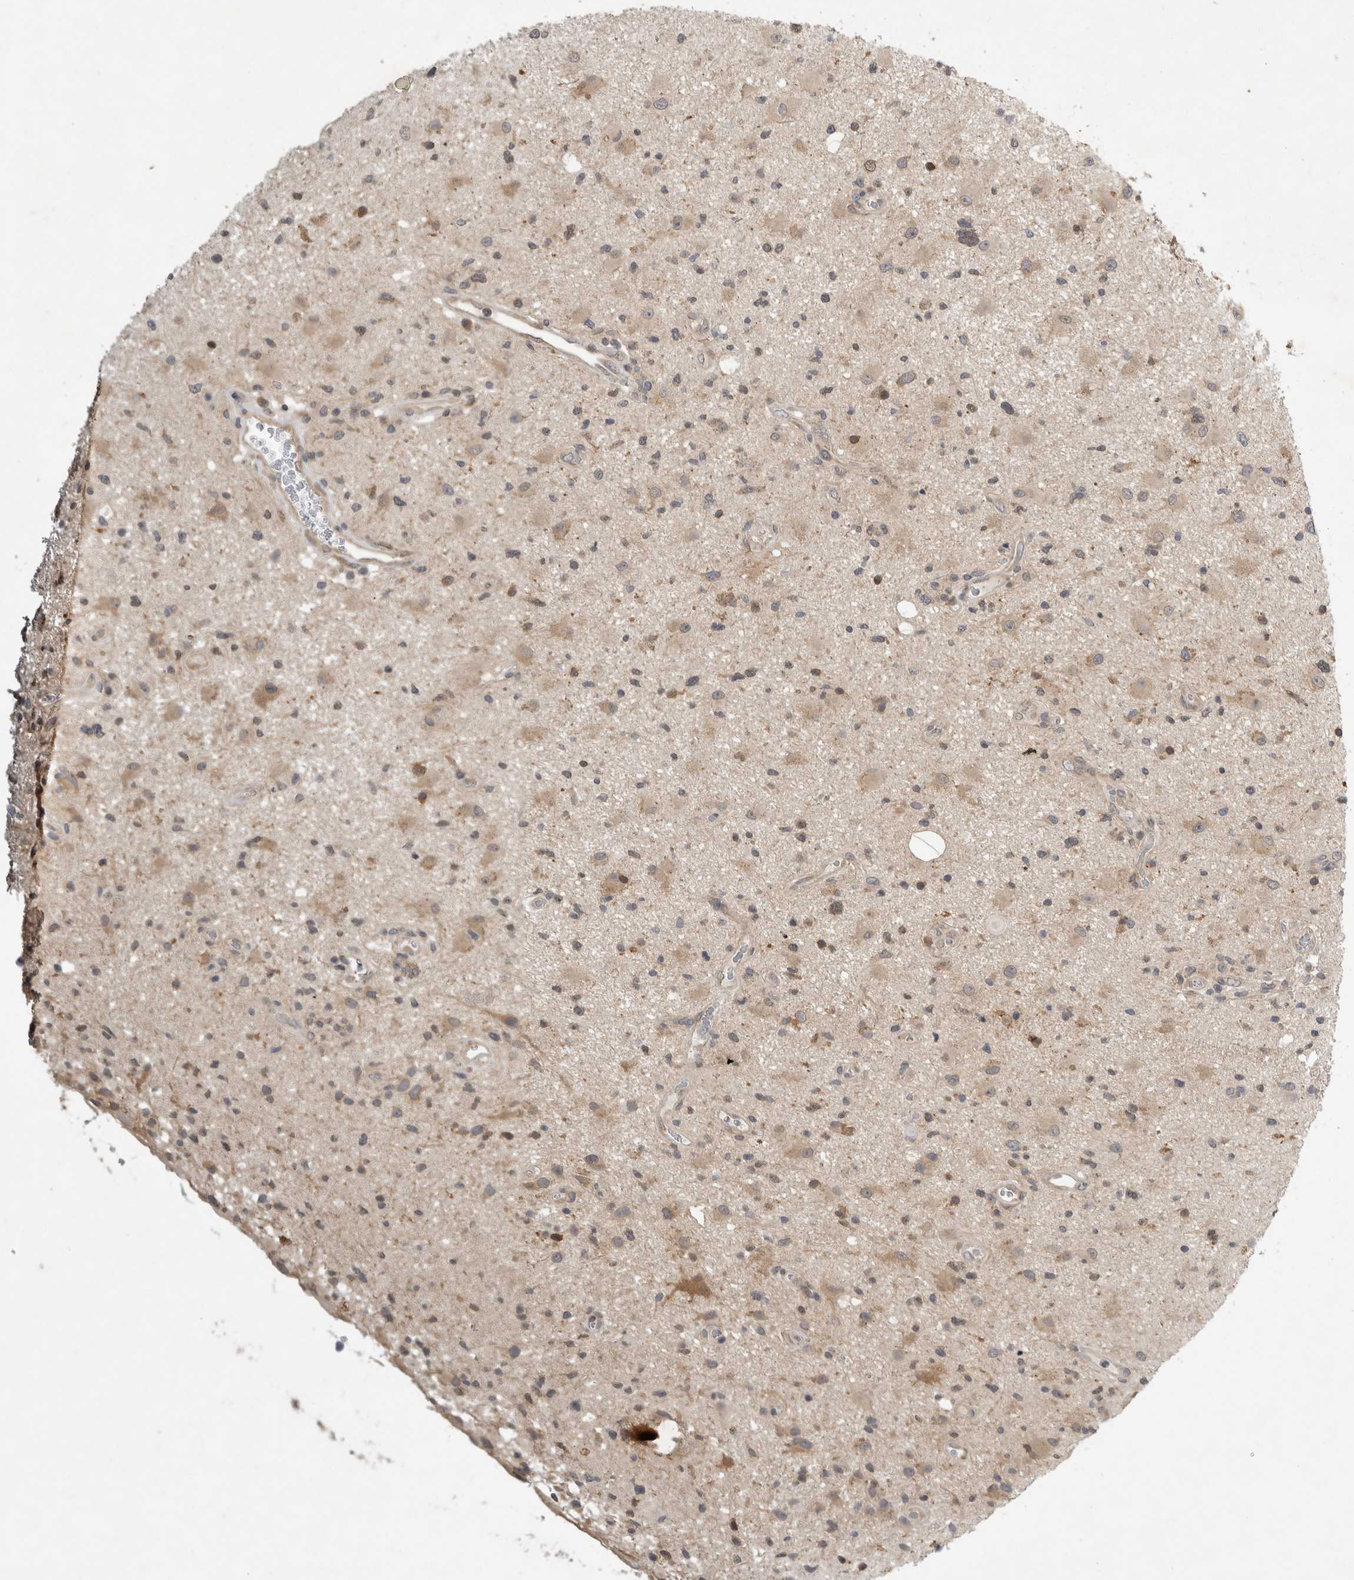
{"staining": {"intensity": "moderate", "quantity": "<25%", "location": "cytoplasmic/membranous"}, "tissue": "glioma", "cell_type": "Tumor cells", "image_type": "cancer", "snomed": [{"axis": "morphology", "description": "Glioma, malignant, High grade"}, {"axis": "topography", "description": "Brain"}], "caption": "DAB (3,3'-diaminobenzidine) immunohistochemical staining of glioma shows moderate cytoplasmic/membranous protein positivity in about <25% of tumor cells.", "gene": "AASDHPPT", "patient": {"sex": "male", "age": 33}}